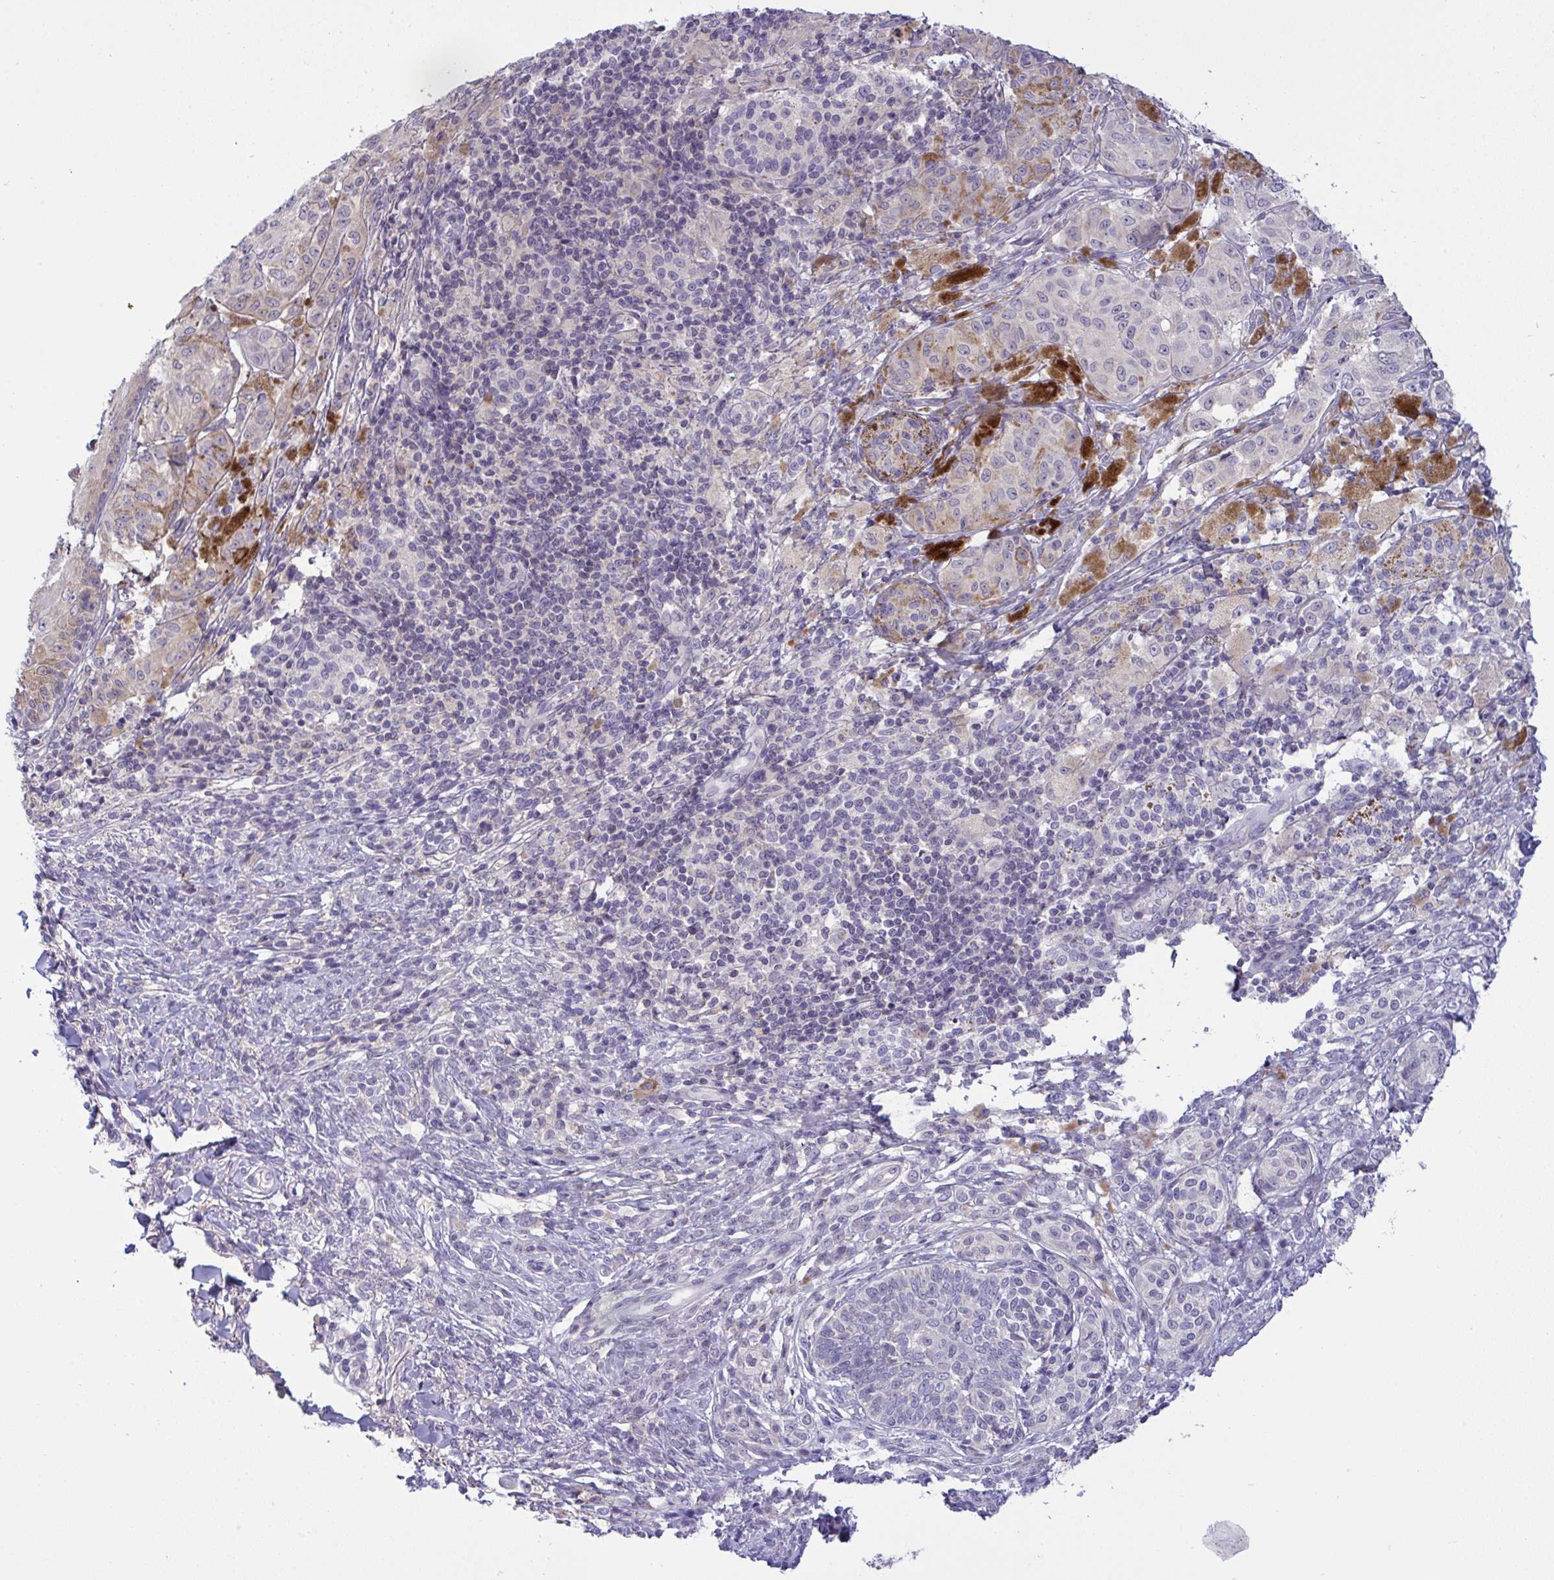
{"staining": {"intensity": "negative", "quantity": "none", "location": "none"}, "tissue": "melanoma", "cell_type": "Tumor cells", "image_type": "cancer", "snomed": [{"axis": "morphology", "description": "Malignant melanoma, NOS"}, {"axis": "topography", "description": "Skin"}], "caption": "DAB immunohistochemical staining of malignant melanoma reveals no significant expression in tumor cells.", "gene": "TMEM41A", "patient": {"sex": "male", "age": 42}}